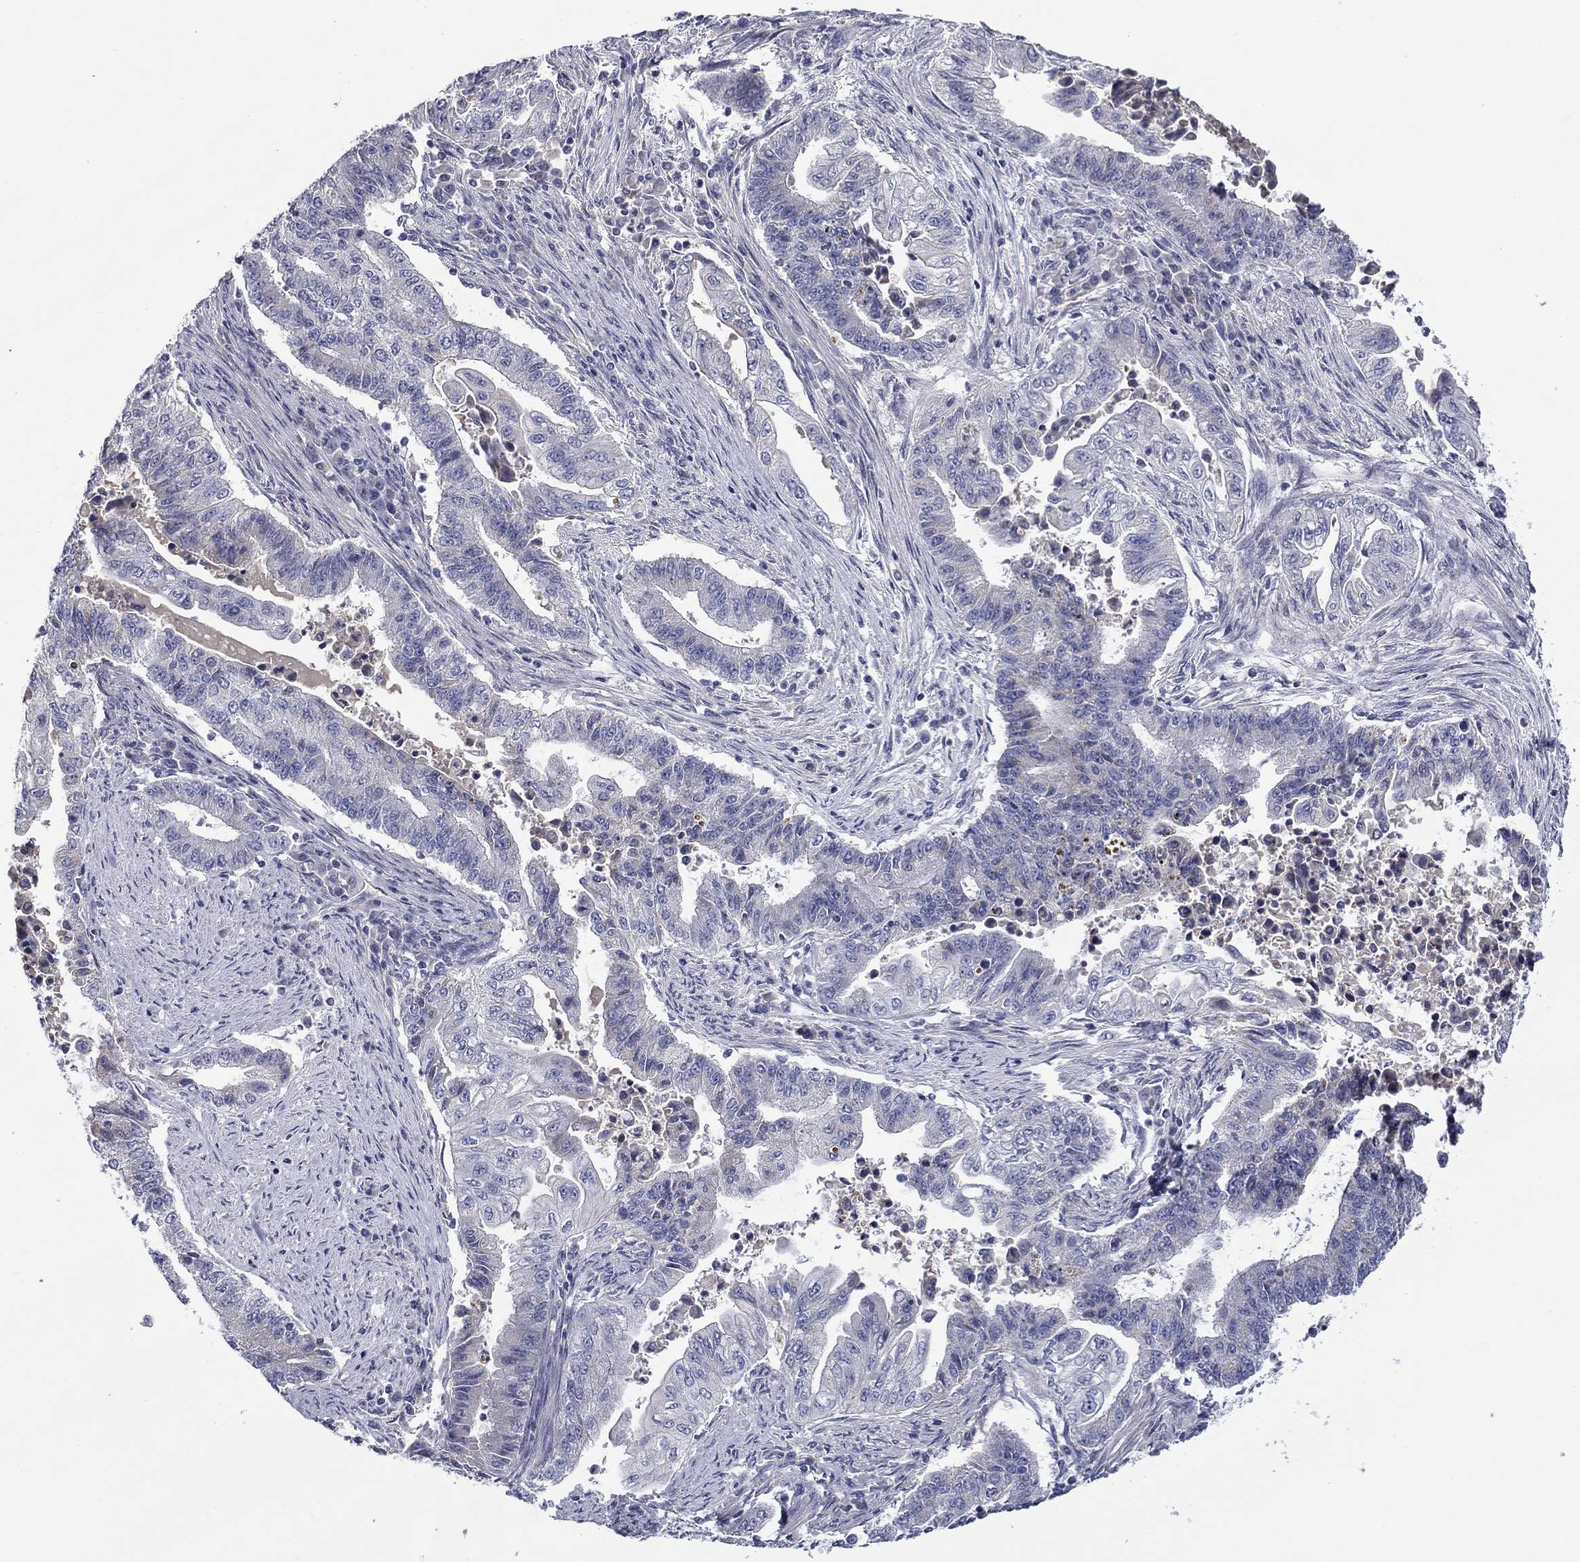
{"staining": {"intensity": "negative", "quantity": "none", "location": "none"}, "tissue": "endometrial cancer", "cell_type": "Tumor cells", "image_type": "cancer", "snomed": [{"axis": "morphology", "description": "Adenocarcinoma, NOS"}, {"axis": "topography", "description": "Uterus"}, {"axis": "topography", "description": "Endometrium"}], "caption": "DAB immunohistochemical staining of adenocarcinoma (endometrial) displays no significant expression in tumor cells.", "gene": "SPATA7", "patient": {"sex": "female", "age": 54}}